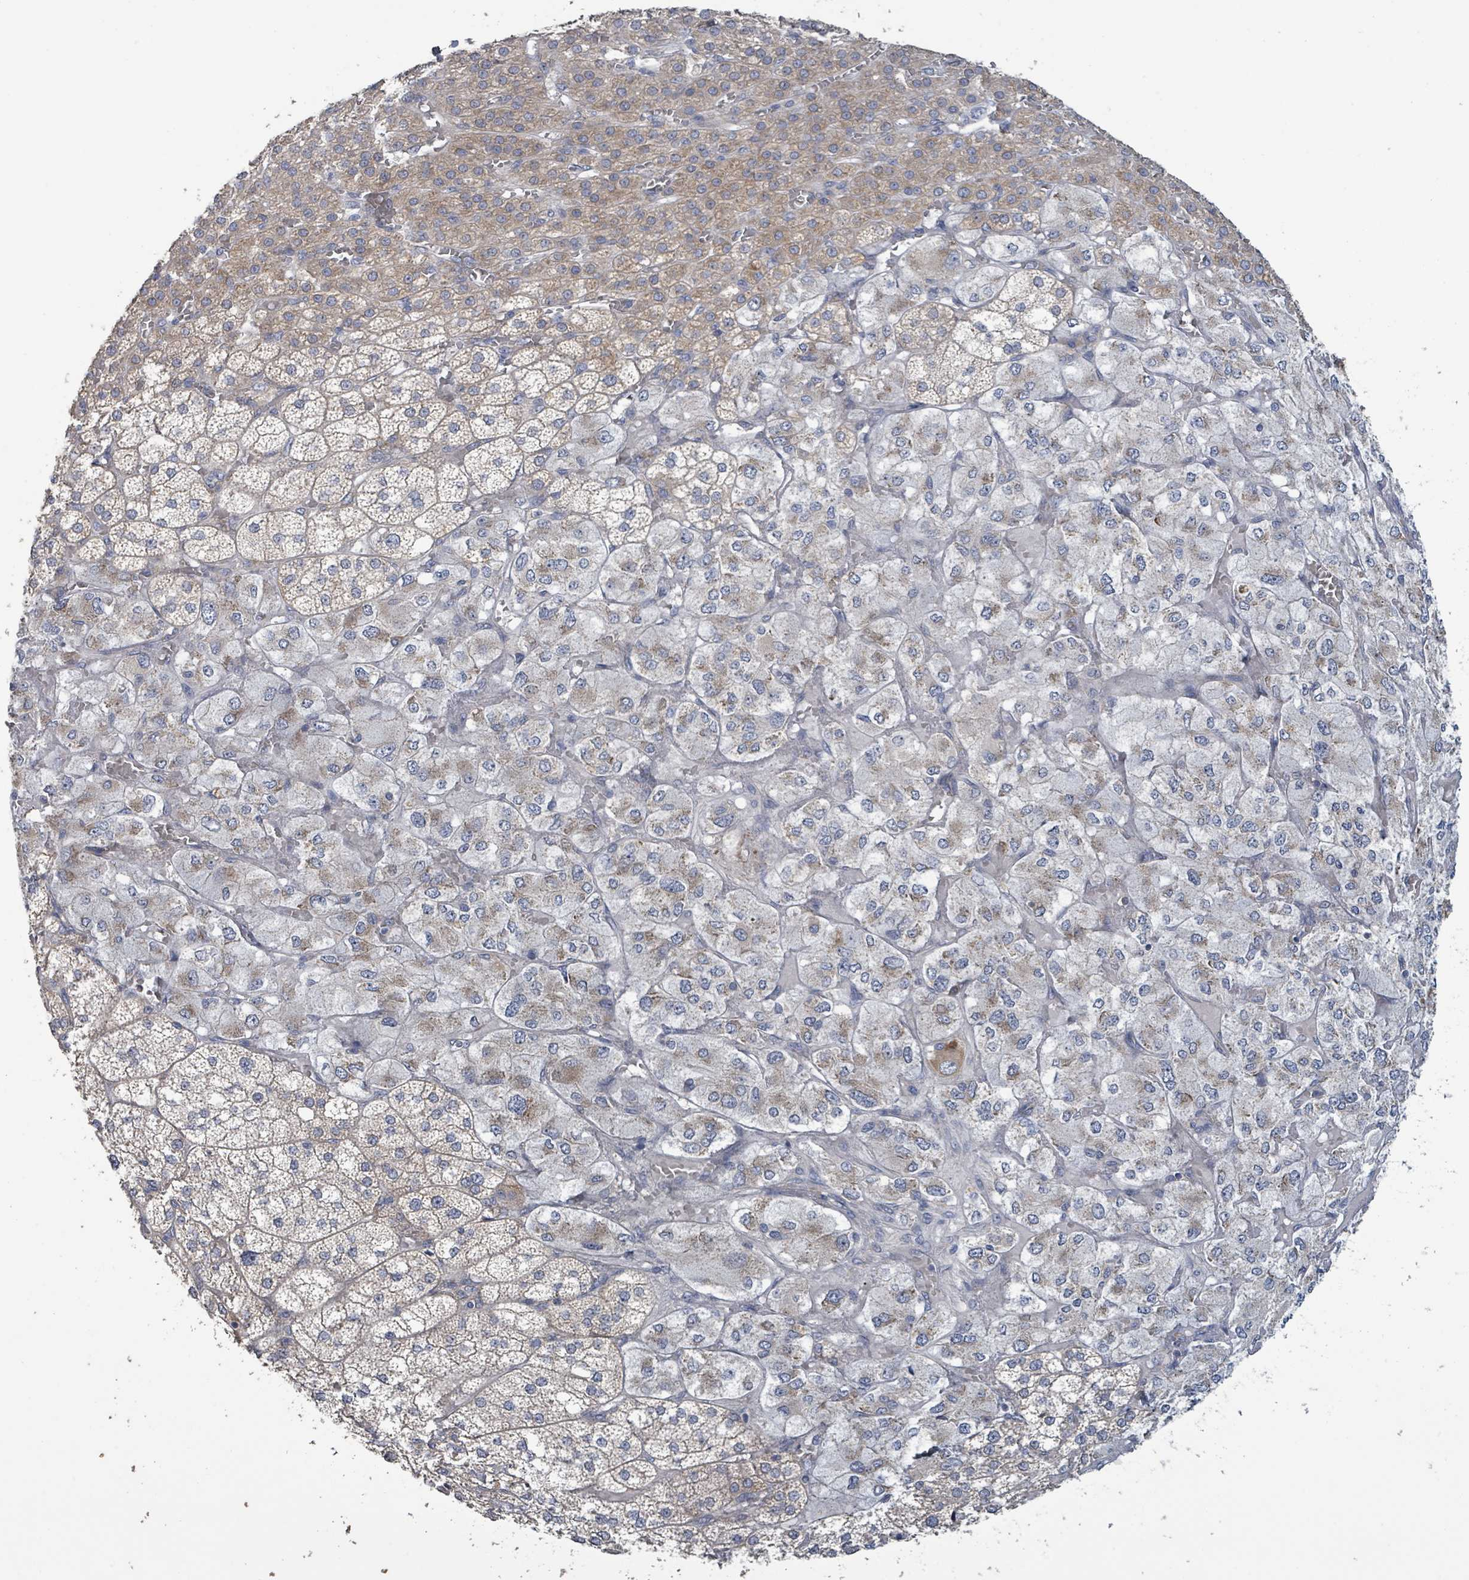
{"staining": {"intensity": "weak", "quantity": "25%-75%", "location": "cytoplasmic/membranous"}, "tissue": "adrenal gland", "cell_type": "Glandular cells", "image_type": "normal", "snomed": [{"axis": "morphology", "description": "Normal tissue, NOS"}, {"axis": "topography", "description": "Adrenal gland"}], "caption": "An IHC image of normal tissue is shown. Protein staining in brown shows weak cytoplasmic/membranous positivity in adrenal gland within glandular cells. The protein of interest is shown in brown color, while the nuclei are stained blue.", "gene": "RPL32", "patient": {"sex": "female", "age": 60}}